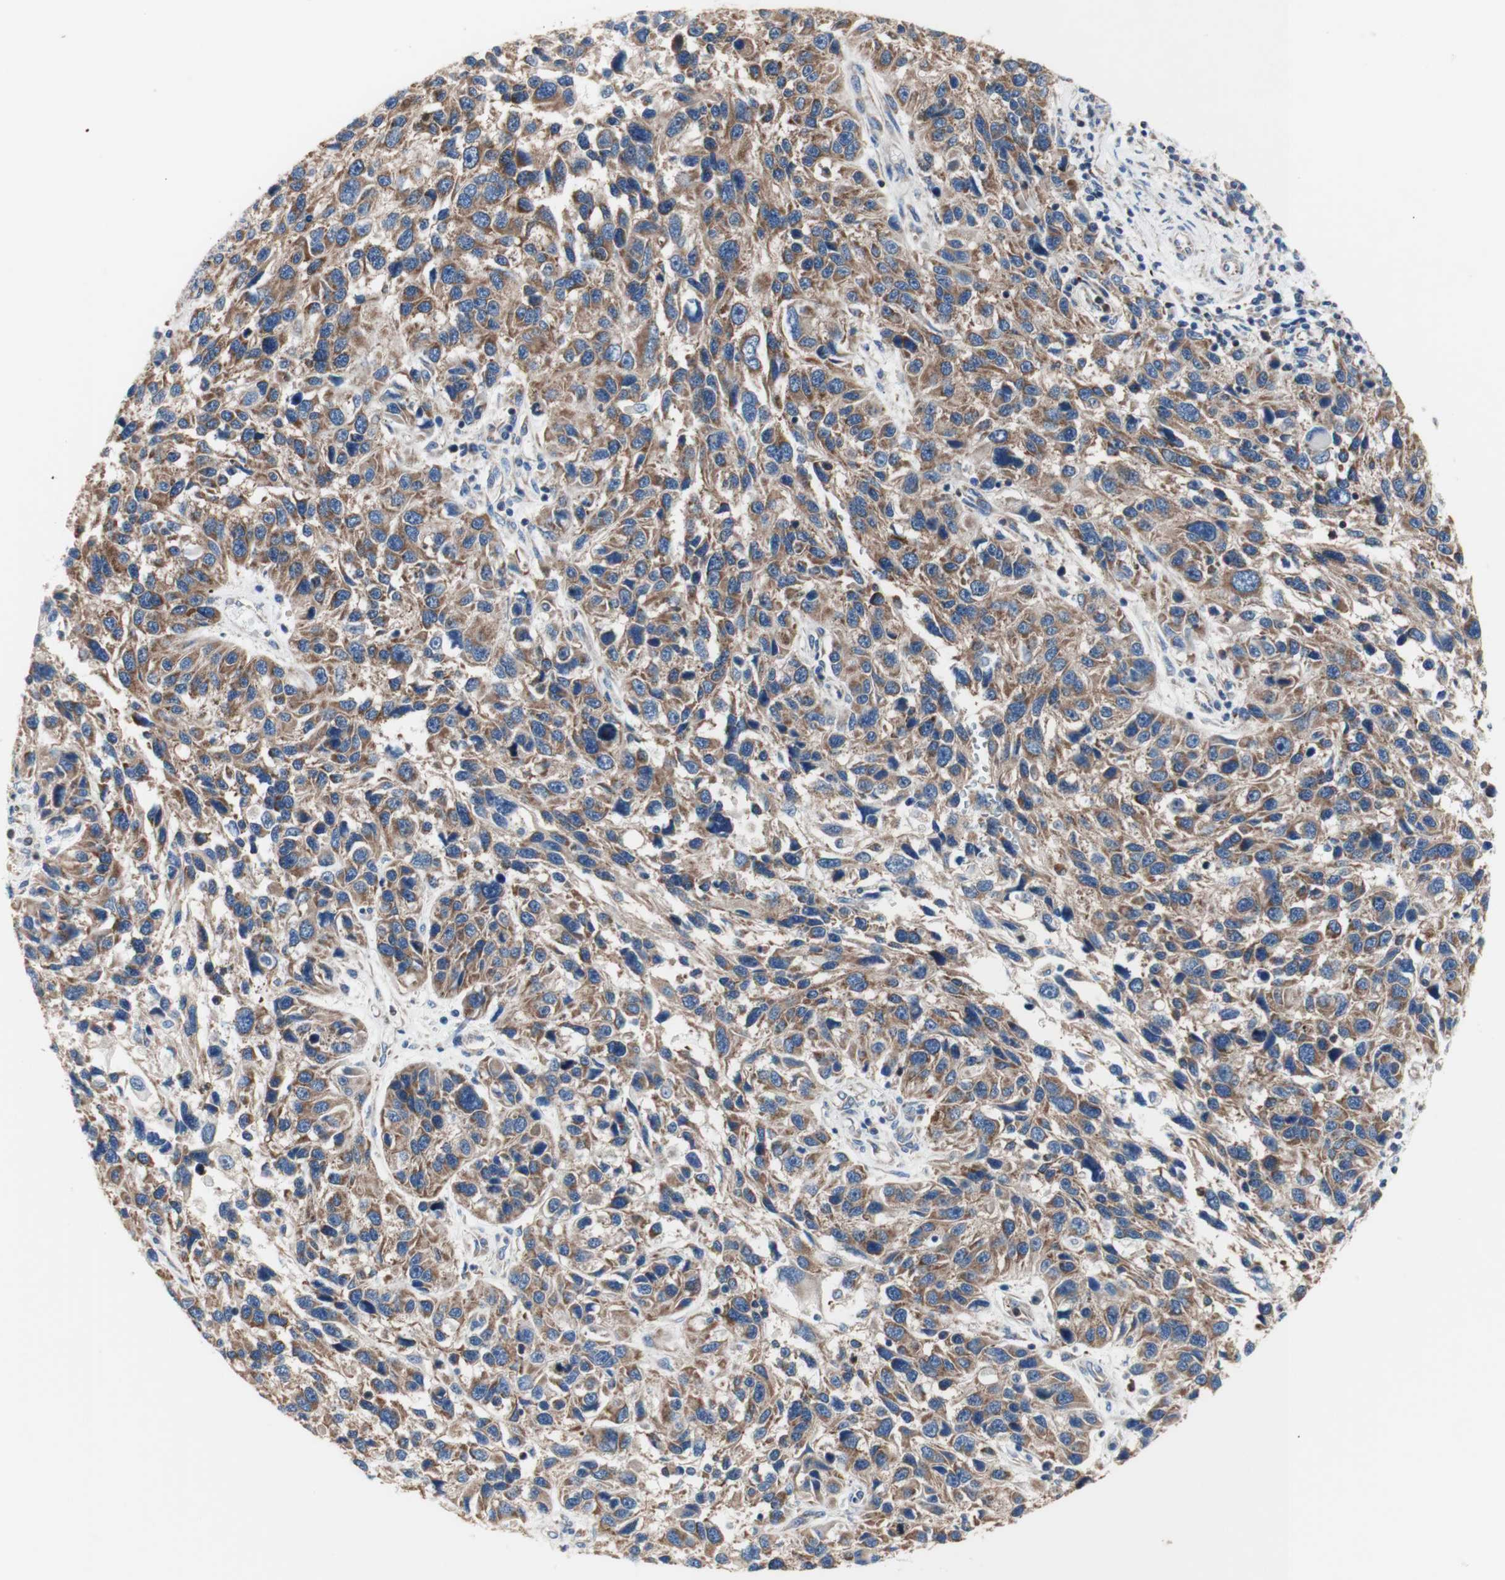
{"staining": {"intensity": "strong", "quantity": ">75%", "location": "cytoplasmic/membranous"}, "tissue": "melanoma", "cell_type": "Tumor cells", "image_type": "cancer", "snomed": [{"axis": "morphology", "description": "Malignant melanoma, NOS"}, {"axis": "topography", "description": "Skin"}], "caption": "Malignant melanoma tissue reveals strong cytoplasmic/membranous expression in about >75% of tumor cells", "gene": "FMR1", "patient": {"sex": "male", "age": 53}}